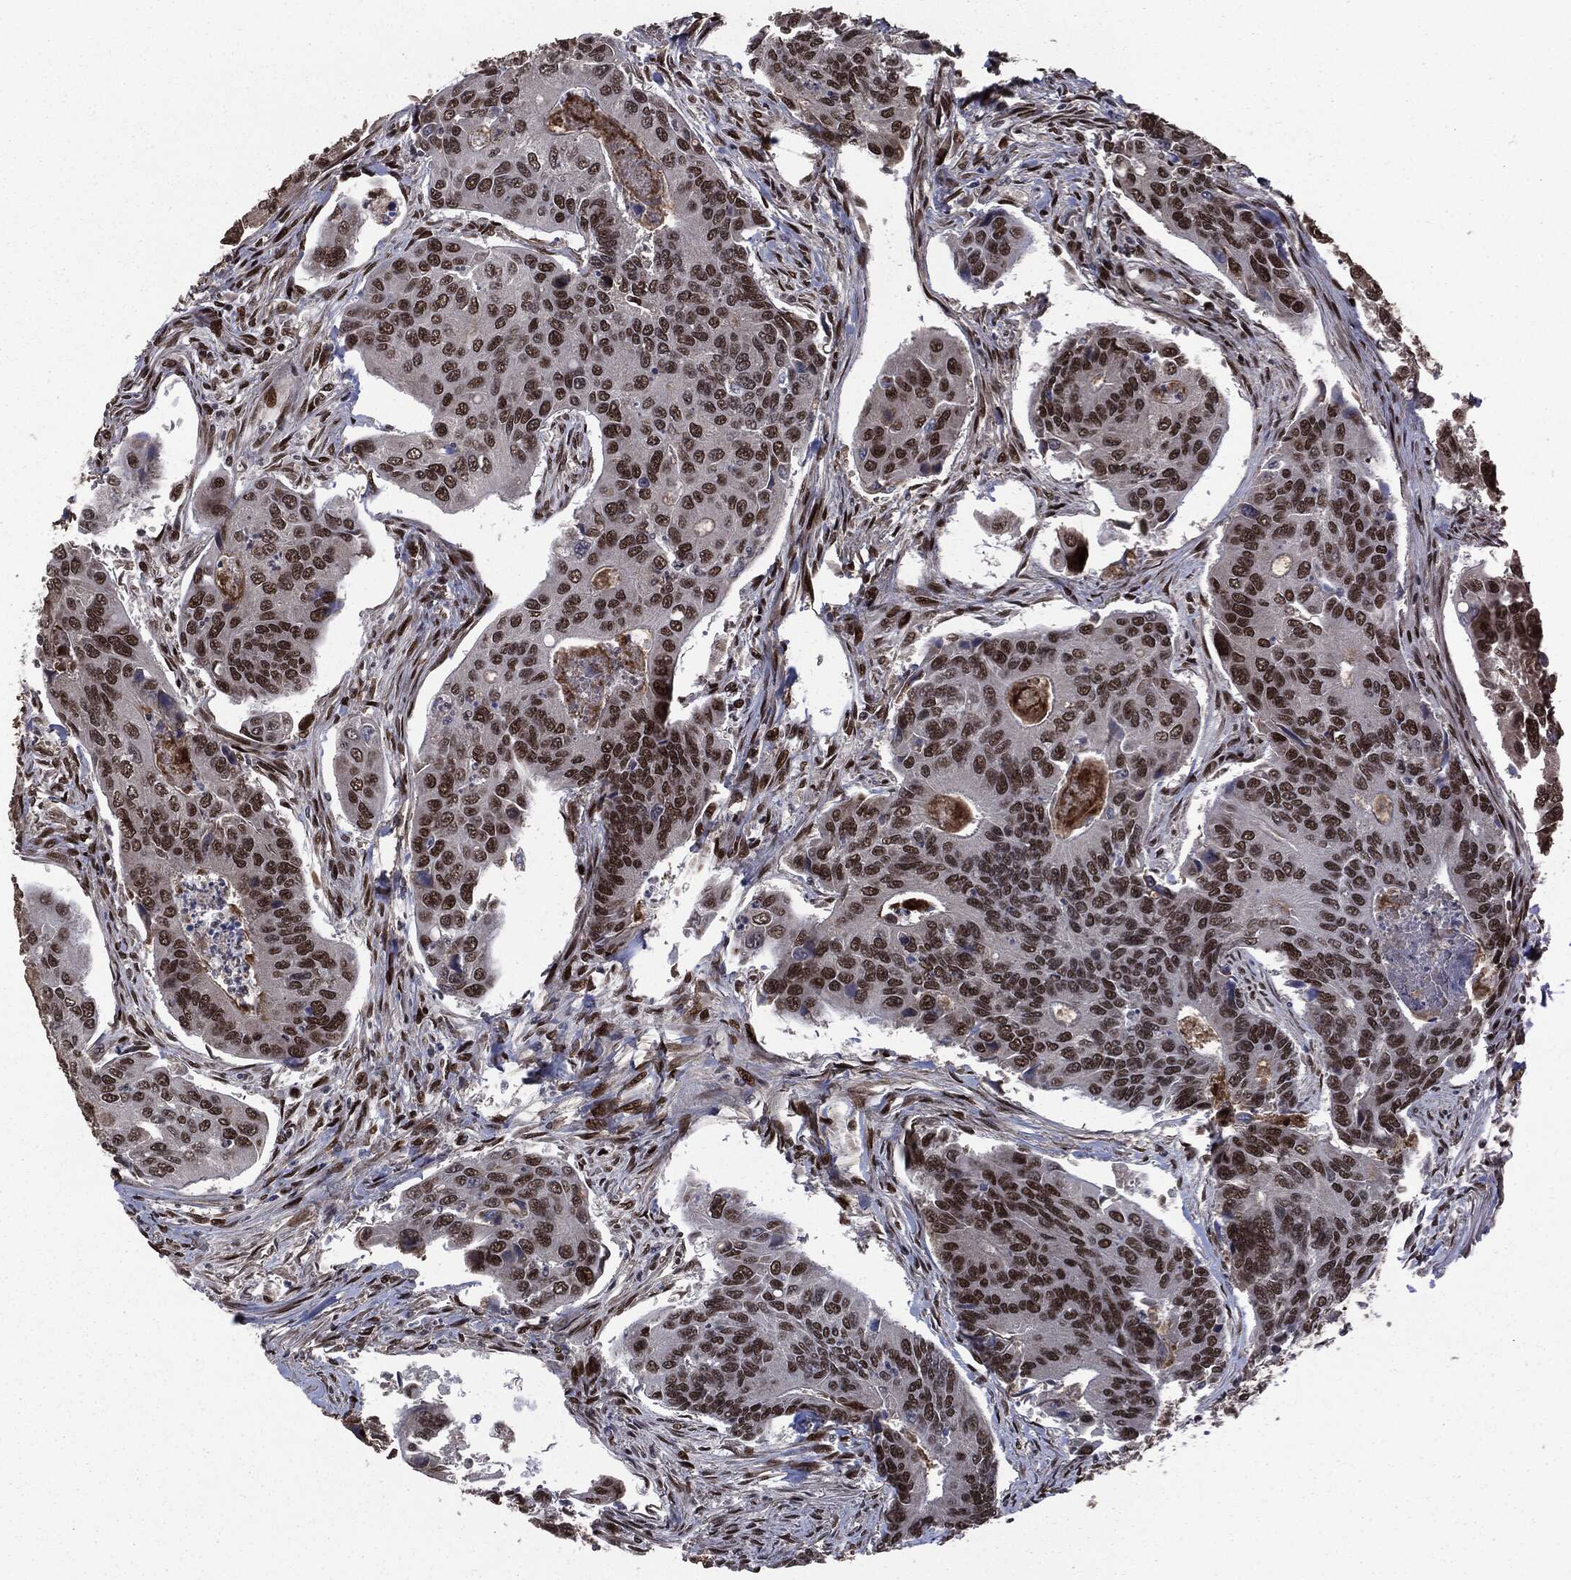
{"staining": {"intensity": "strong", "quantity": "25%-75%", "location": "nuclear"}, "tissue": "colorectal cancer", "cell_type": "Tumor cells", "image_type": "cancer", "snomed": [{"axis": "morphology", "description": "Adenocarcinoma, NOS"}, {"axis": "topography", "description": "Colon"}], "caption": "DAB immunohistochemical staining of adenocarcinoma (colorectal) displays strong nuclear protein expression in approximately 25%-75% of tumor cells. (IHC, brightfield microscopy, high magnification).", "gene": "DVL2", "patient": {"sex": "female", "age": 67}}